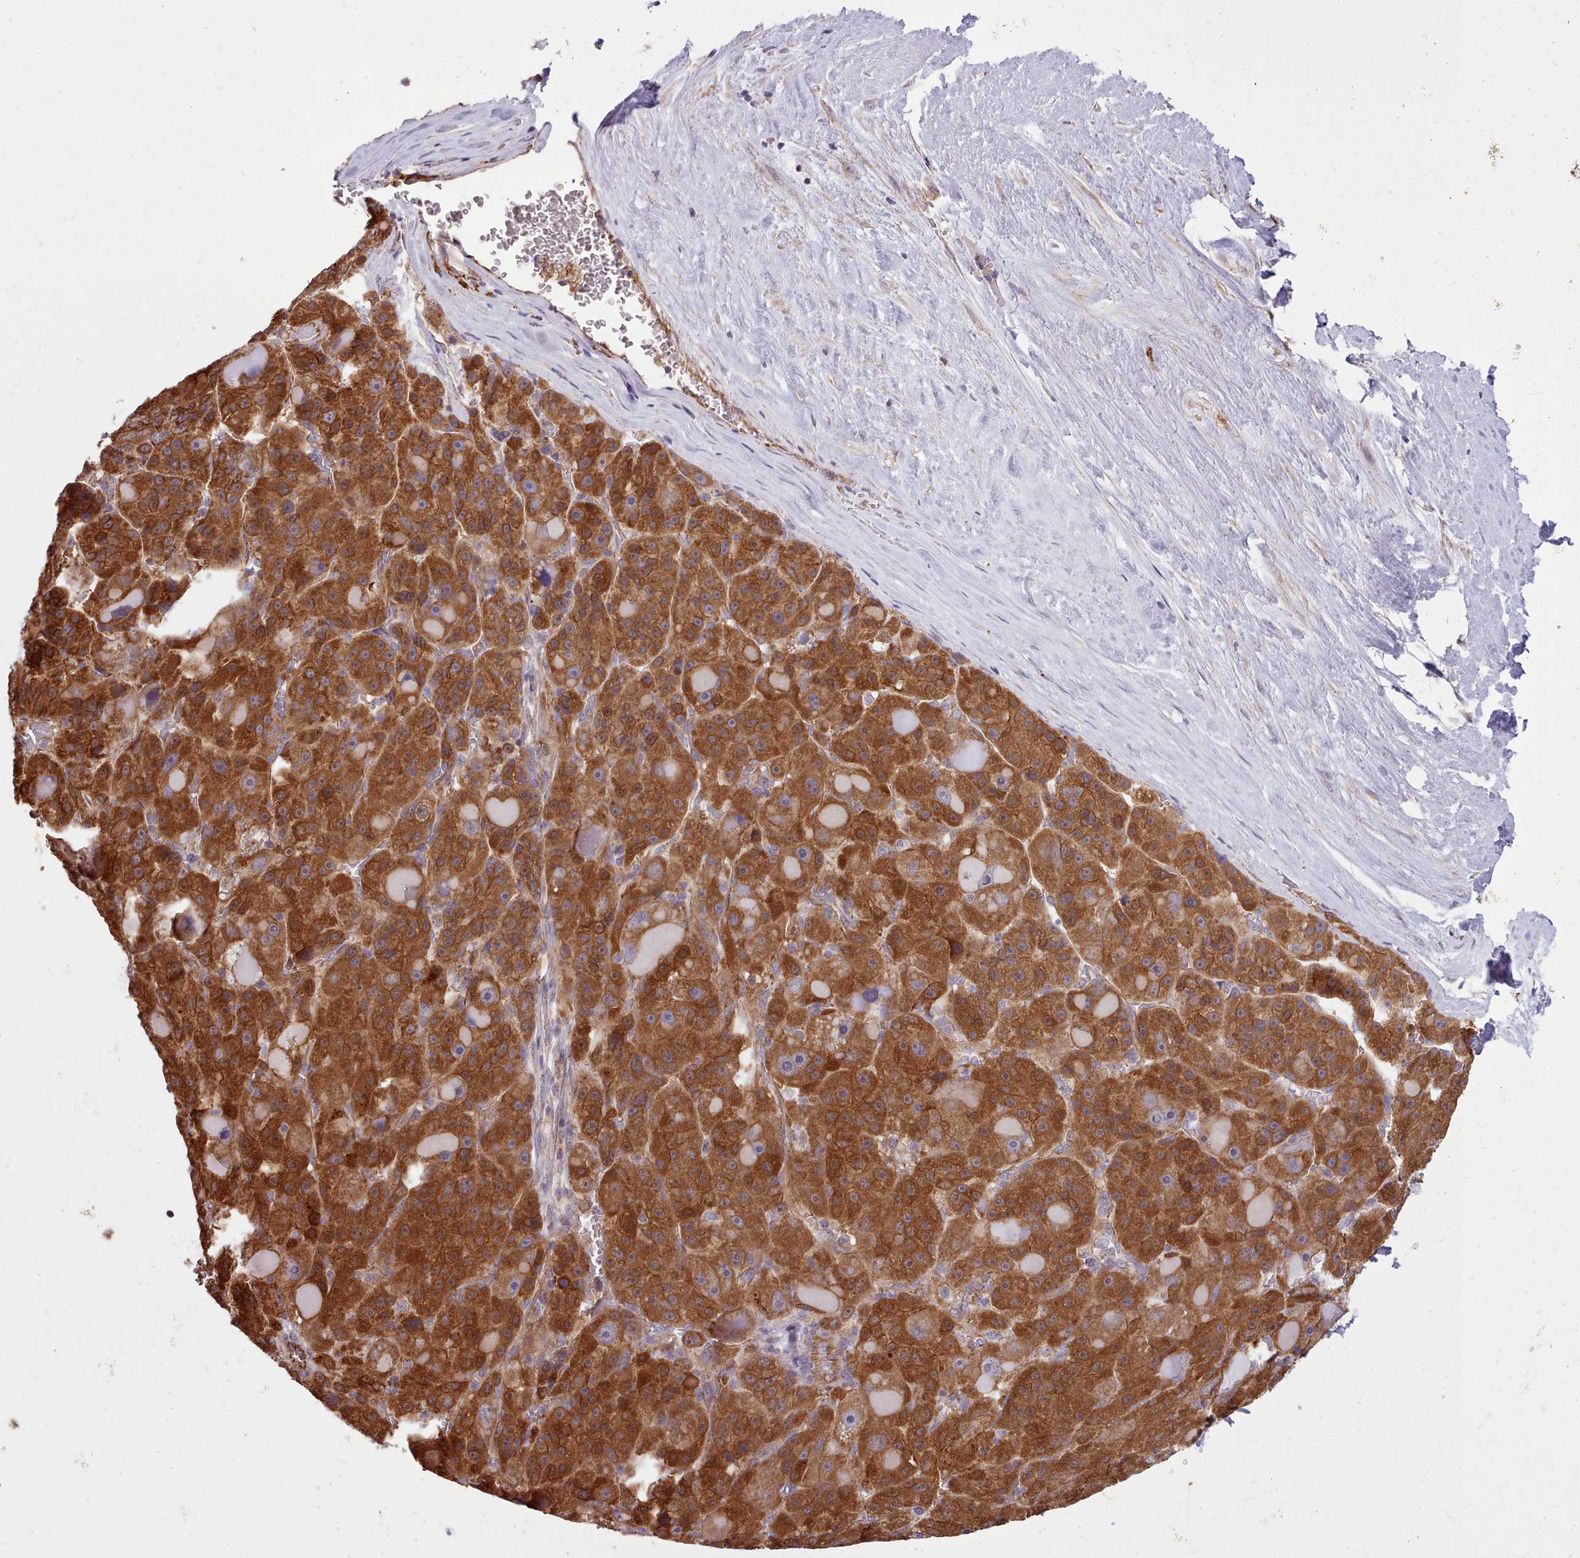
{"staining": {"intensity": "strong", "quantity": ">75%", "location": "cytoplasmic/membranous"}, "tissue": "liver cancer", "cell_type": "Tumor cells", "image_type": "cancer", "snomed": [{"axis": "morphology", "description": "Carcinoma, Hepatocellular, NOS"}, {"axis": "topography", "description": "Liver"}], "caption": "Liver hepatocellular carcinoma stained with immunohistochemistry (IHC) exhibits strong cytoplasmic/membranous staining in approximately >75% of tumor cells.", "gene": "MRPL46", "patient": {"sex": "male", "age": 76}}